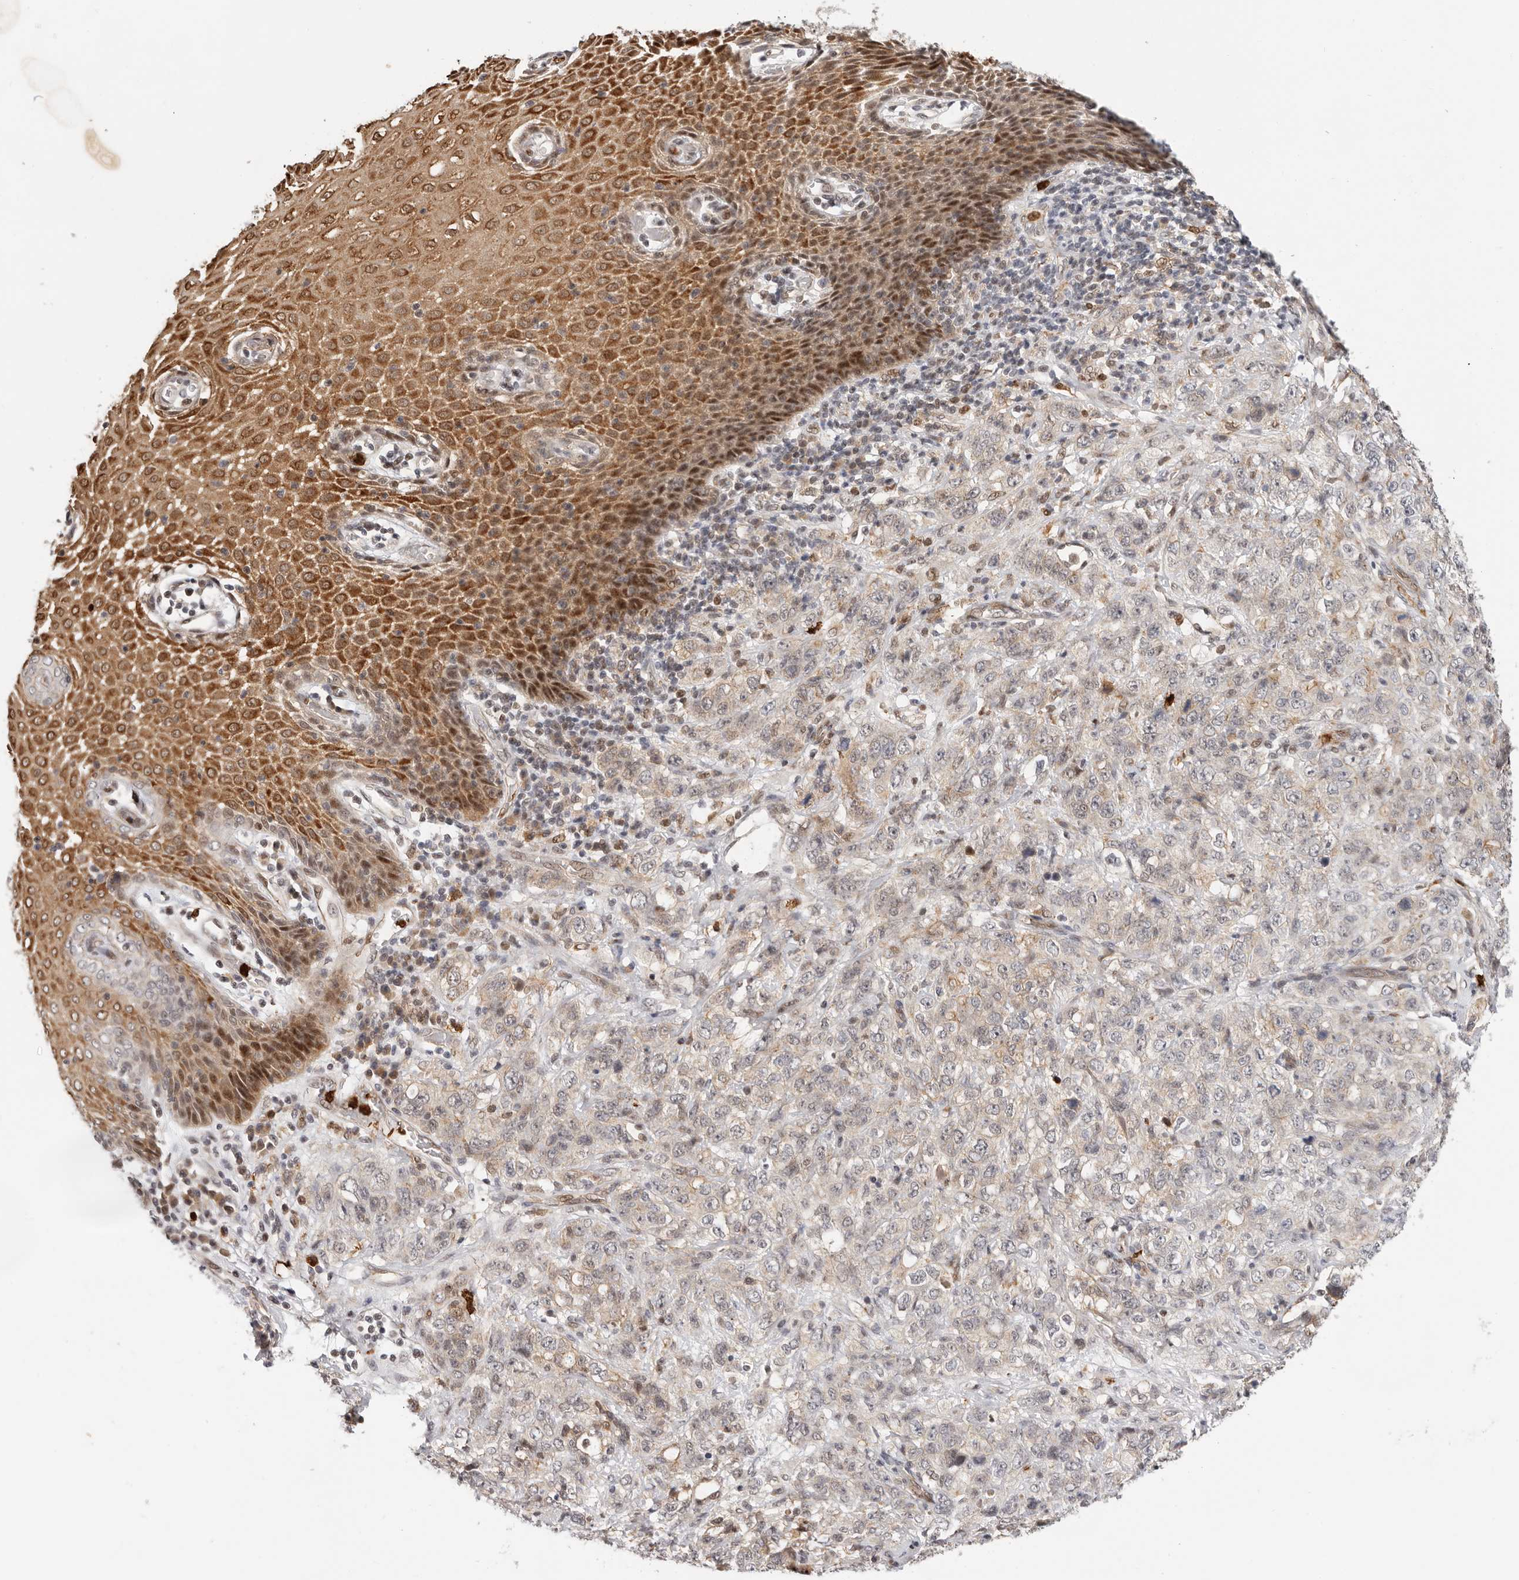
{"staining": {"intensity": "weak", "quantity": "25%-75%", "location": "cytoplasmic/membranous"}, "tissue": "stomach cancer", "cell_type": "Tumor cells", "image_type": "cancer", "snomed": [{"axis": "morphology", "description": "Adenocarcinoma, NOS"}, {"axis": "topography", "description": "Stomach"}], "caption": "Stomach cancer tissue demonstrates weak cytoplasmic/membranous staining in approximately 25%-75% of tumor cells, visualized by immunohistochemistry. The protein of interest is stained brown, and the nuclei are stained in blue (DAB (3,3'-diaminobenzidine) IHC with brightfield microscopy, high magnification).", "gene": "AFDN", "patient": {"sex": "male", "age": 48}}